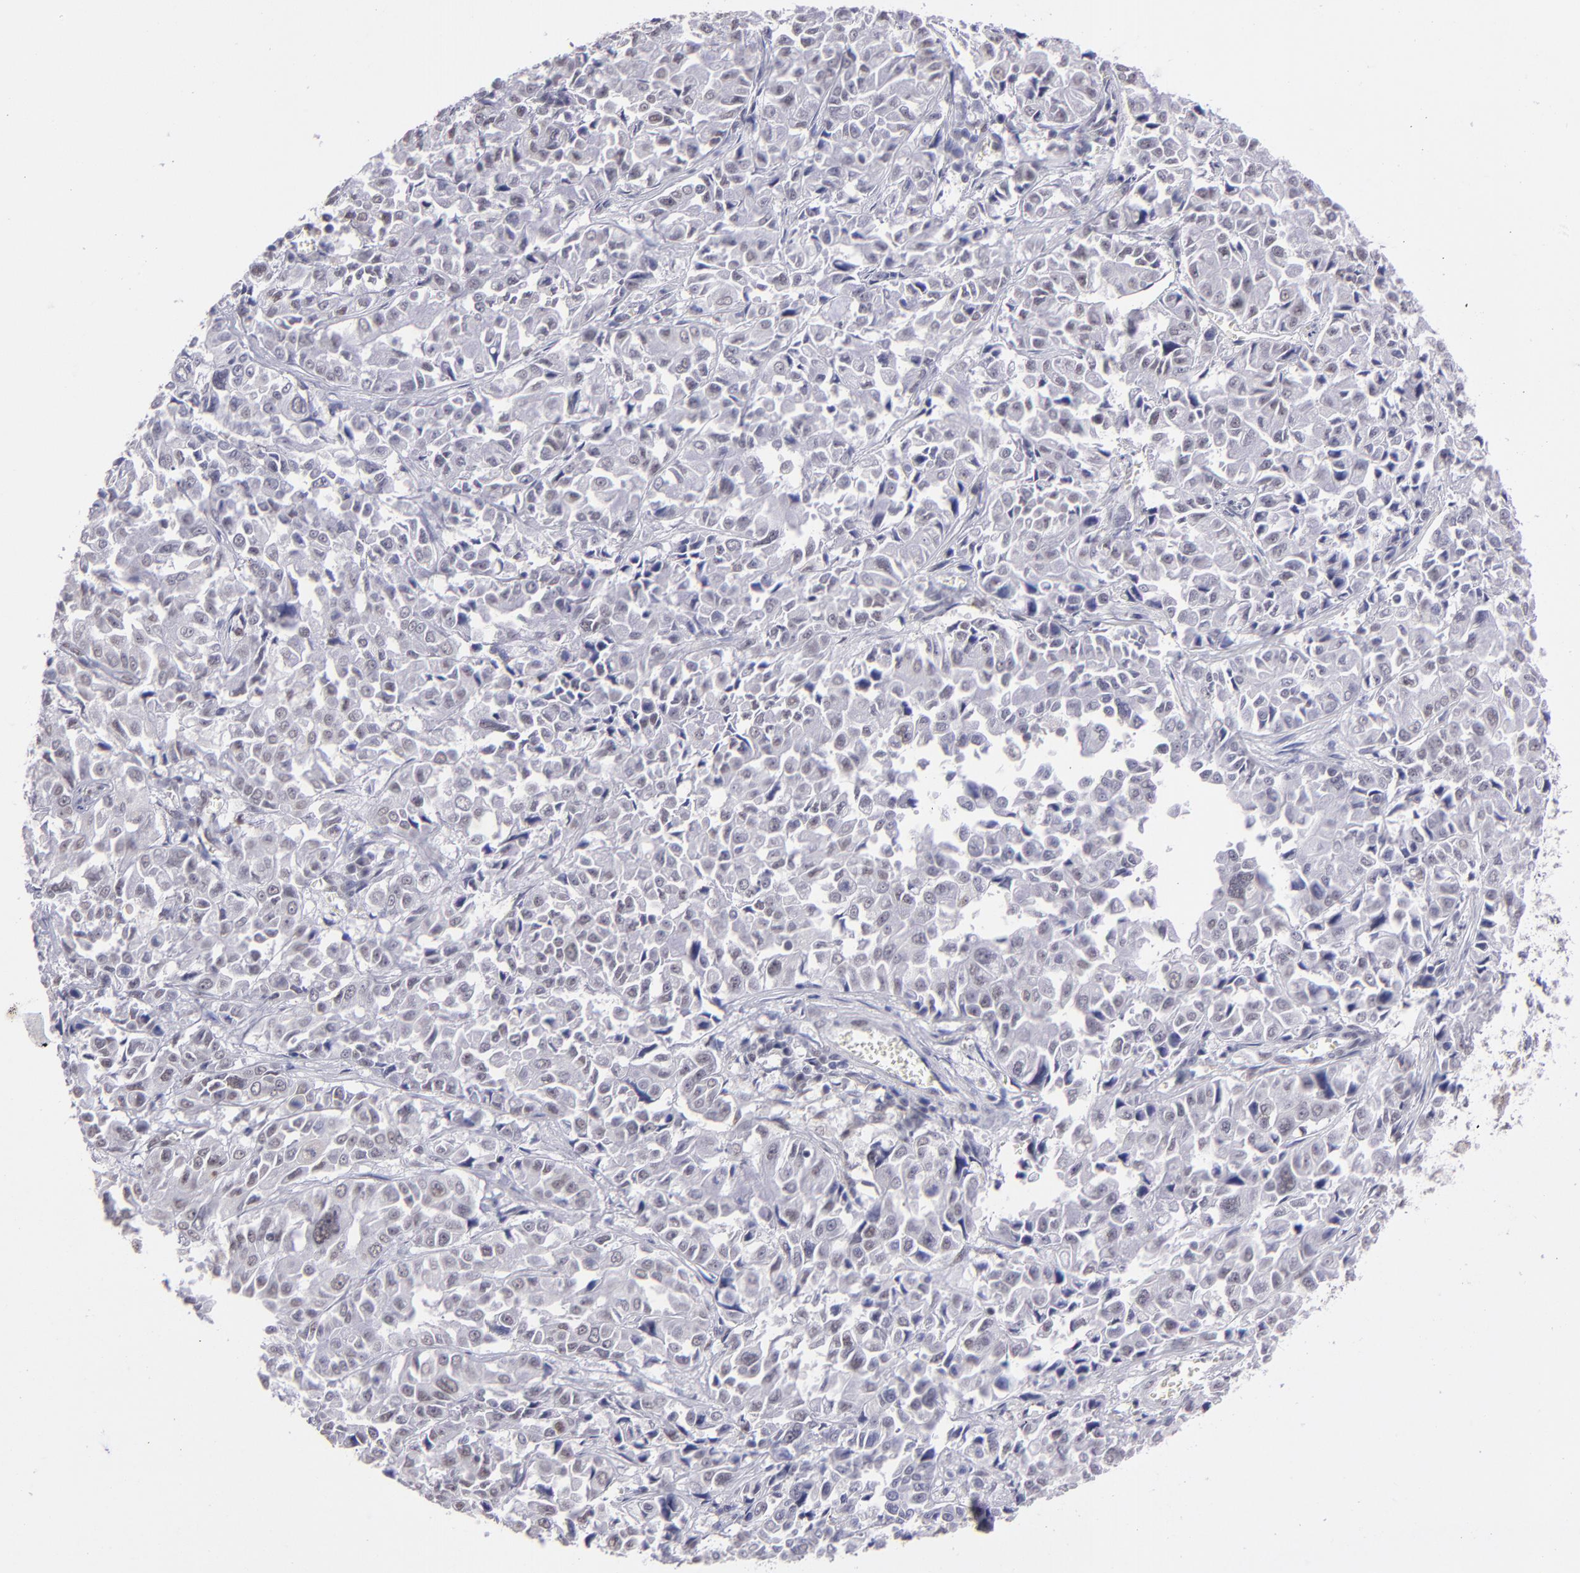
{"staining": {"intensity": "weak", "quantity": "<25%", "location": "nuclear"}, "tissue": "pancreatic cancer", "cell_type": "Tumor cells", "image_type": "cancer", "snomed": [{"axis": "morphology", "description": "Adenocarcinoma, NOS"}, {"axis": "topography", "description": "Pancreas"}], "caption": "High power microscopy micrograph of an IHC histopathology image of pancreatic cancer, revealing no significant staining in tumor cells.", "gene": "OTUB2", "patient": {"sex": "female", "age": 52}}